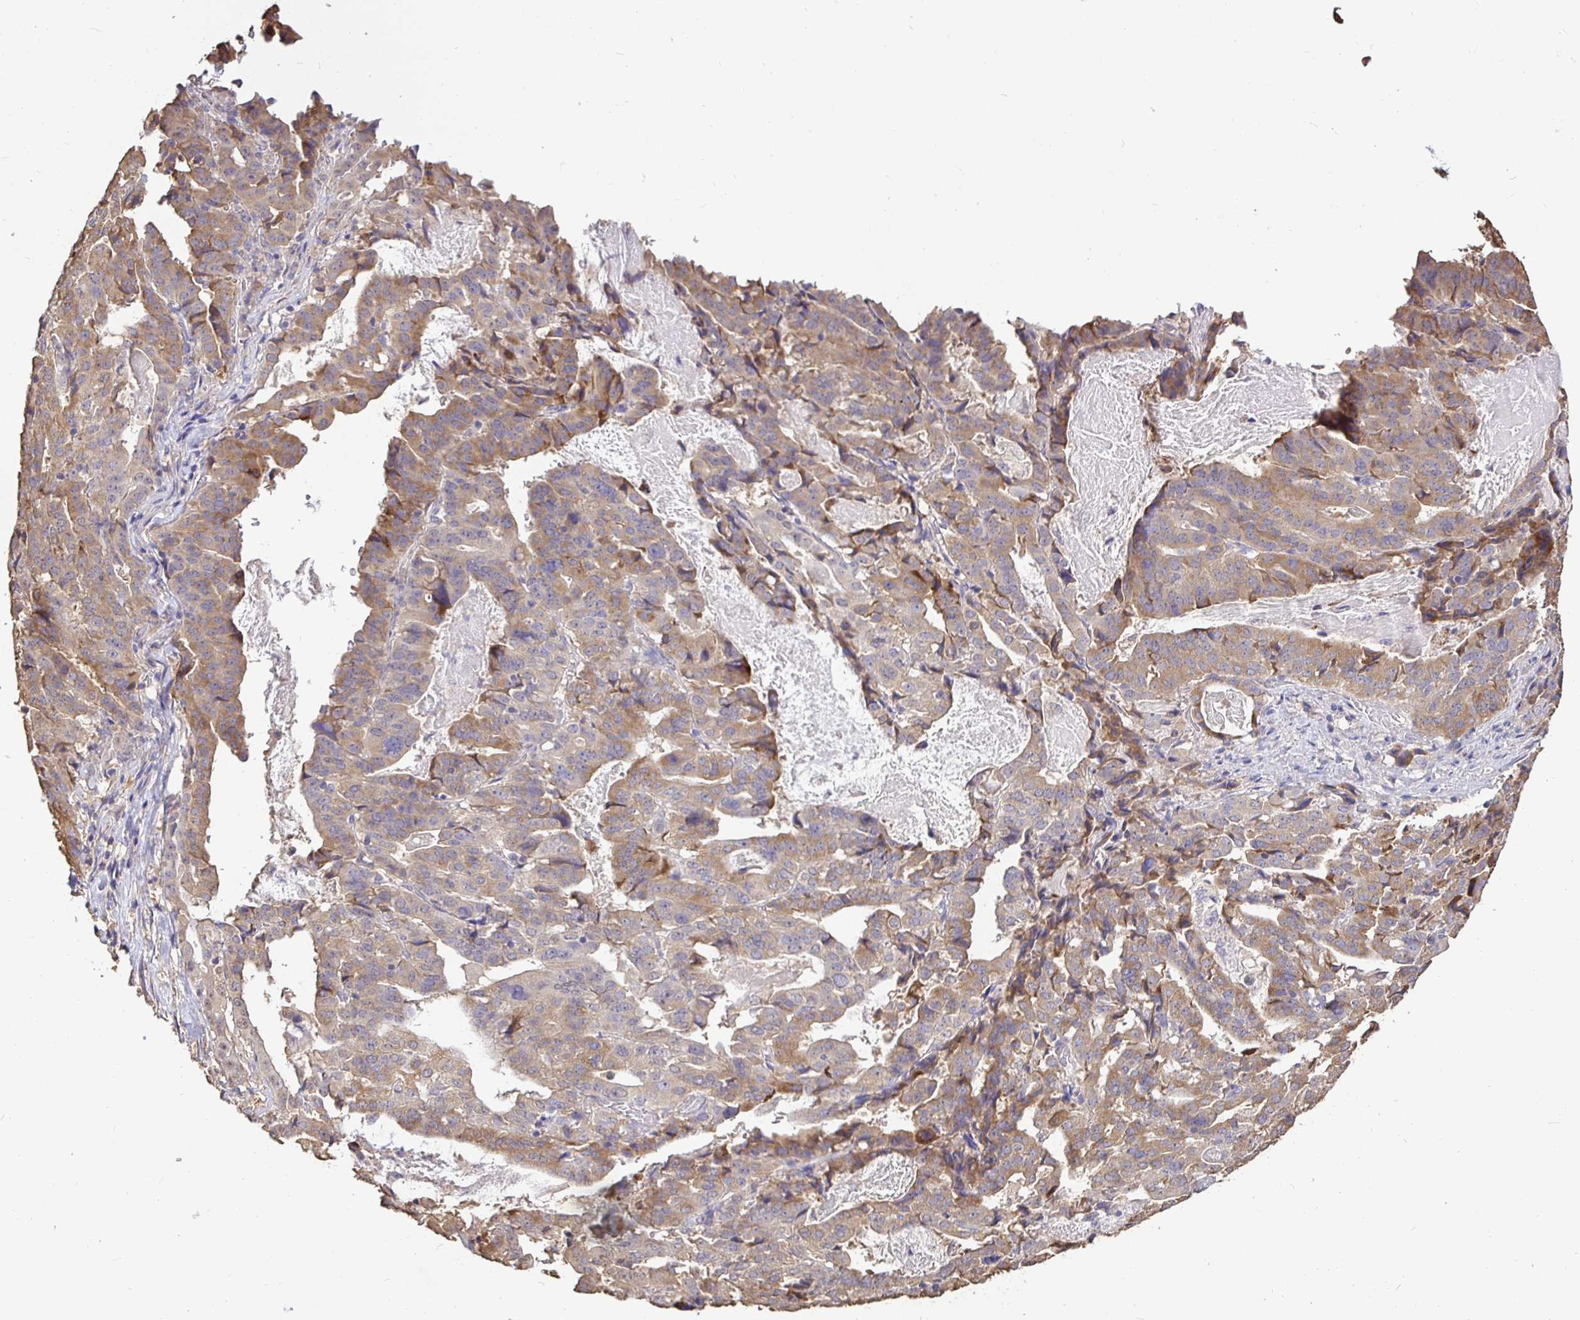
{"staining": {"intensity": "weak", "quantity": ">75%", "location": "cytoplasmic/membranous"}, "tissue": "stomach cancer", "cell_type": "Tumor cells", "image_type": "cancer", "snomed": [{"axis": "morphology", "description": "Adenocarcinoma, NOS"}, {"axis": "topography", "description": "Stomach"}], "caption": "Stomach cancer stained with immunohistochemistry shows weak cytoplasmic/membranous staining in approximately >75% of tumor cells. The staining was performed using DAB to visualize the protein expression in brown, while the nuclei were stained in blue with hematoxylin (Magnification: 20x).", "gene": "MAPK8IP3", "patient": {"sex": "male", "age": 48}}